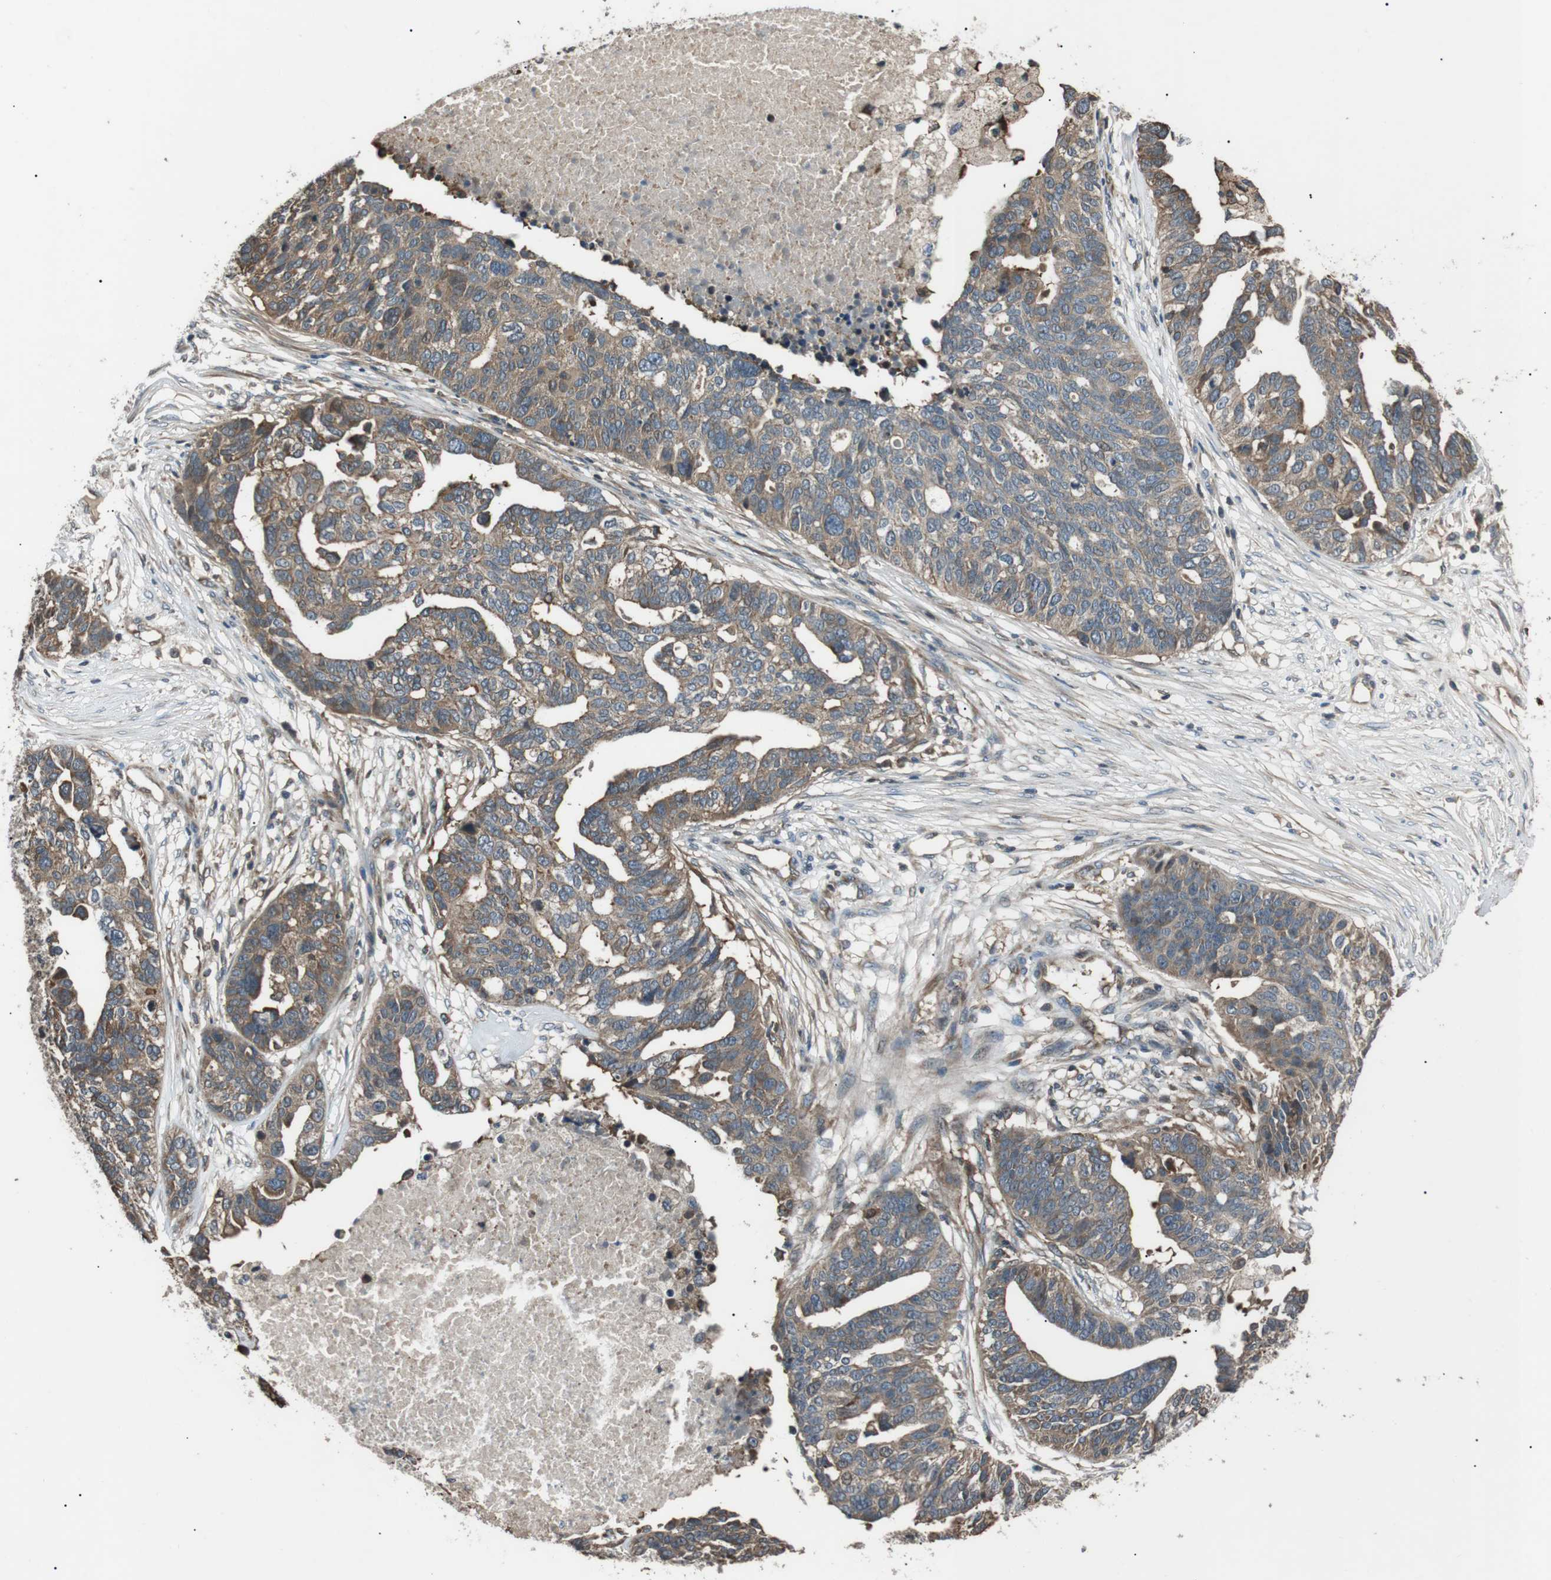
{"staining": {"intensity": "moderate", "quantity": ">75%", "location": "cytoplasmic/membranous"}, "tissue": "ovarian cancer", "cell_type": "Tumor cells", "image_type": "cancer", "snomed": [{"axis": "morphology", "description": "Cystadenocarcinoma, serous, NOS"}, {"axis": "topography", "description": "Ovary"}], "caption": "DAB immunohistochemical staining of serous cystadenocarcinoma (ovarian) shows moderate cytoplasmic/membranous protein positivity in approximately >75% of tumor cells. (IHC, brightfield microscopy, high magnification).", "gene": "GPR161", "patient": {"sex": "female", "age": 59}}